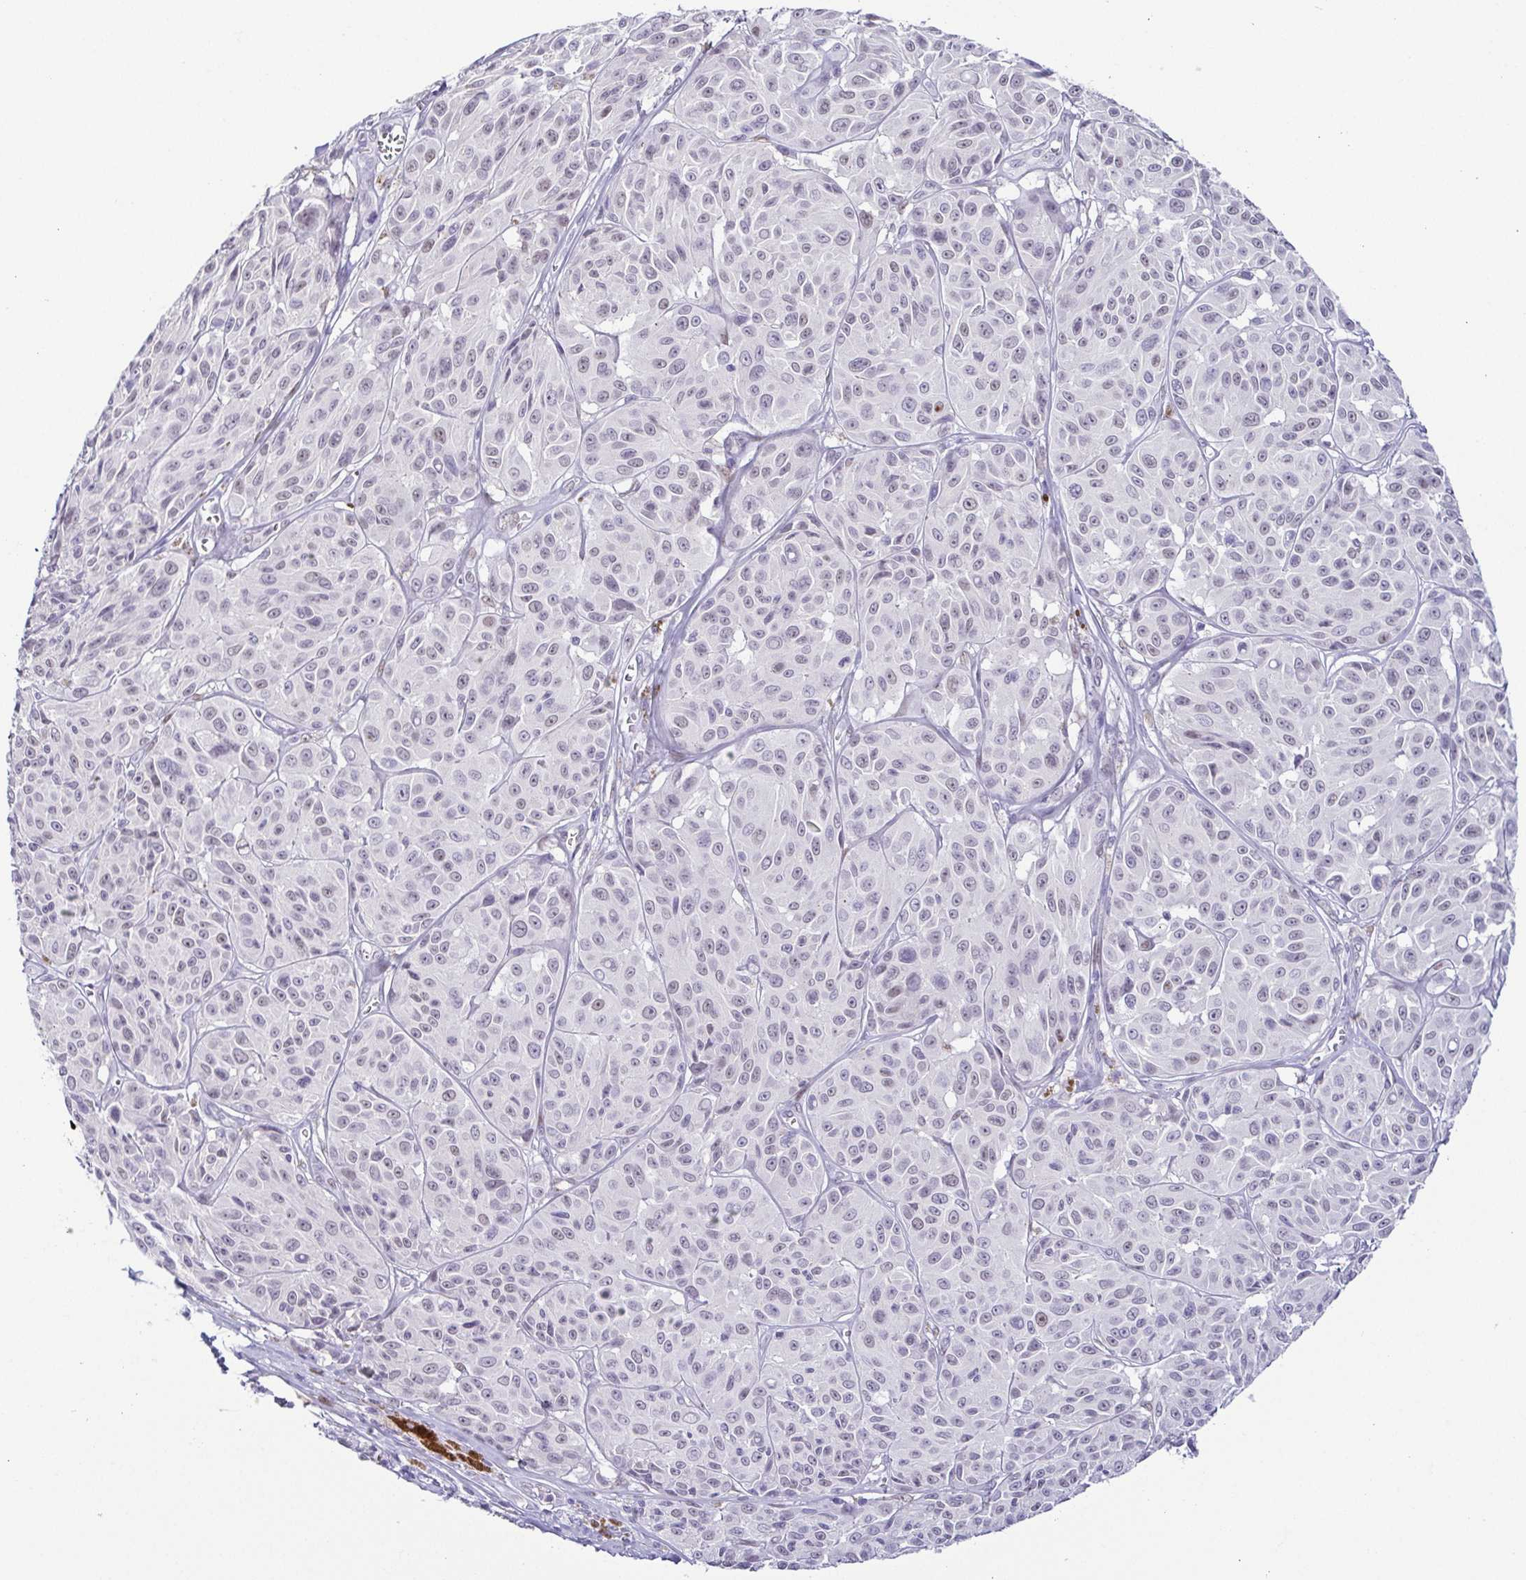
{"staining": {"intensity": "moderate", "quantity": "<25%", "location": "nuclear"}, "tissue": "melanoma", "cell_type": "Tumor cells", "image_type": "cancer", "snomed": [{"axis": "morphology", "description": "Malignant melanoma, NOS"}, {"axis": "topography", "description": "Skin"}], "caption": "IHC photomicrograph of neoplastic tissue: human malignant melanoma stained using immunohistochemistry exhibits low levels of moderate protein expression localized specifically in the nuclear of tumor cells, appearing as a nuclear brown color.", "gene": "TCF3", "patient": {"sex": "male", "age": 91}}